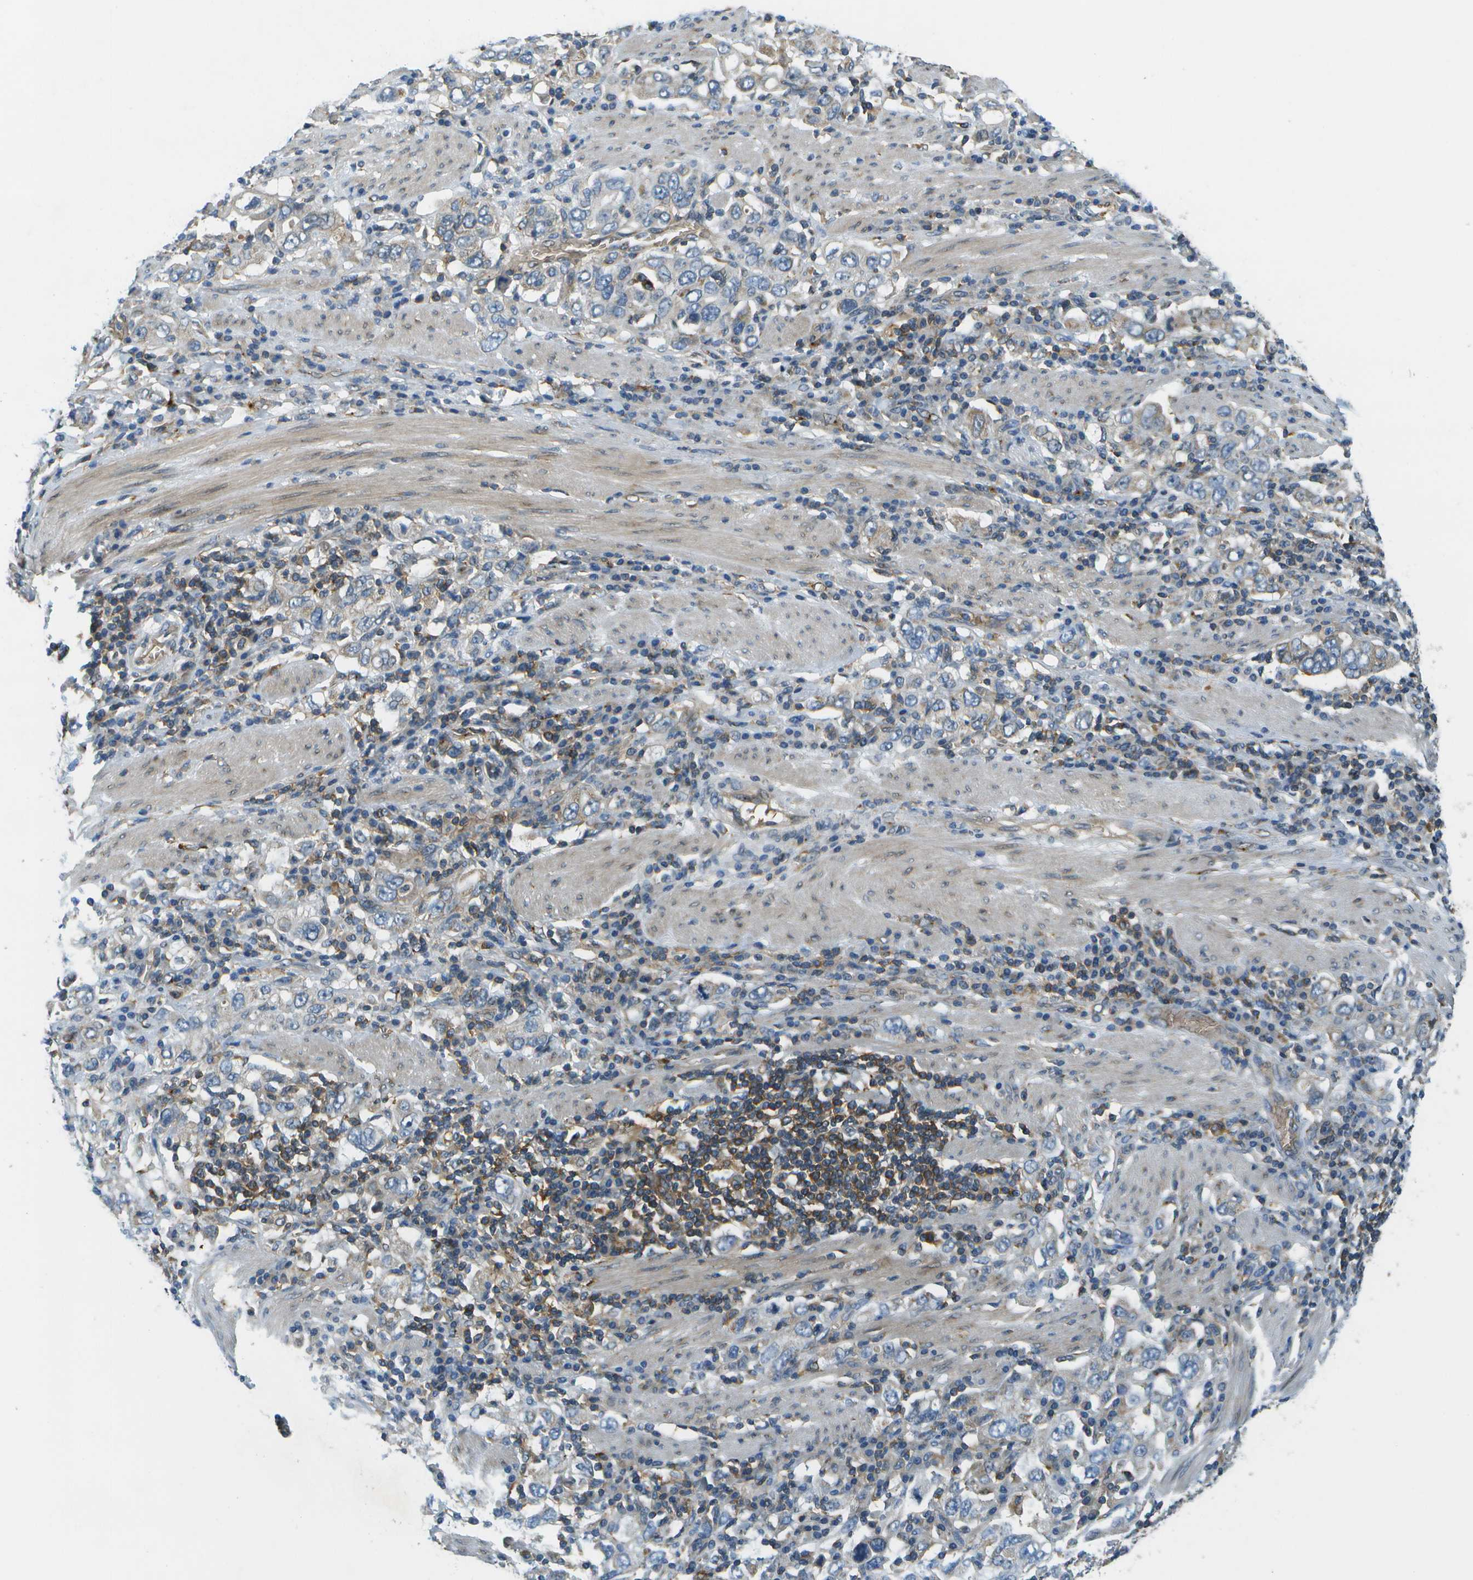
{"staining": {"intensity": "negative", "quantity": "none", "location": "none"}, "tissue": "stomach cancer", "cell_type": "Tumor cells", "image_type": "cancer", "snomed": [{"axis": "morphology", "description": "Adenocarcinoma, NOS"}, {"axis": "topography", "description": "Stomach, upper"}], "caption": "The IHC micrograph has no significant positivity in tumor cells of stomach cancer tissue.", "gene": "CTIF", "patient": {"sex": "male", "age": 62}}